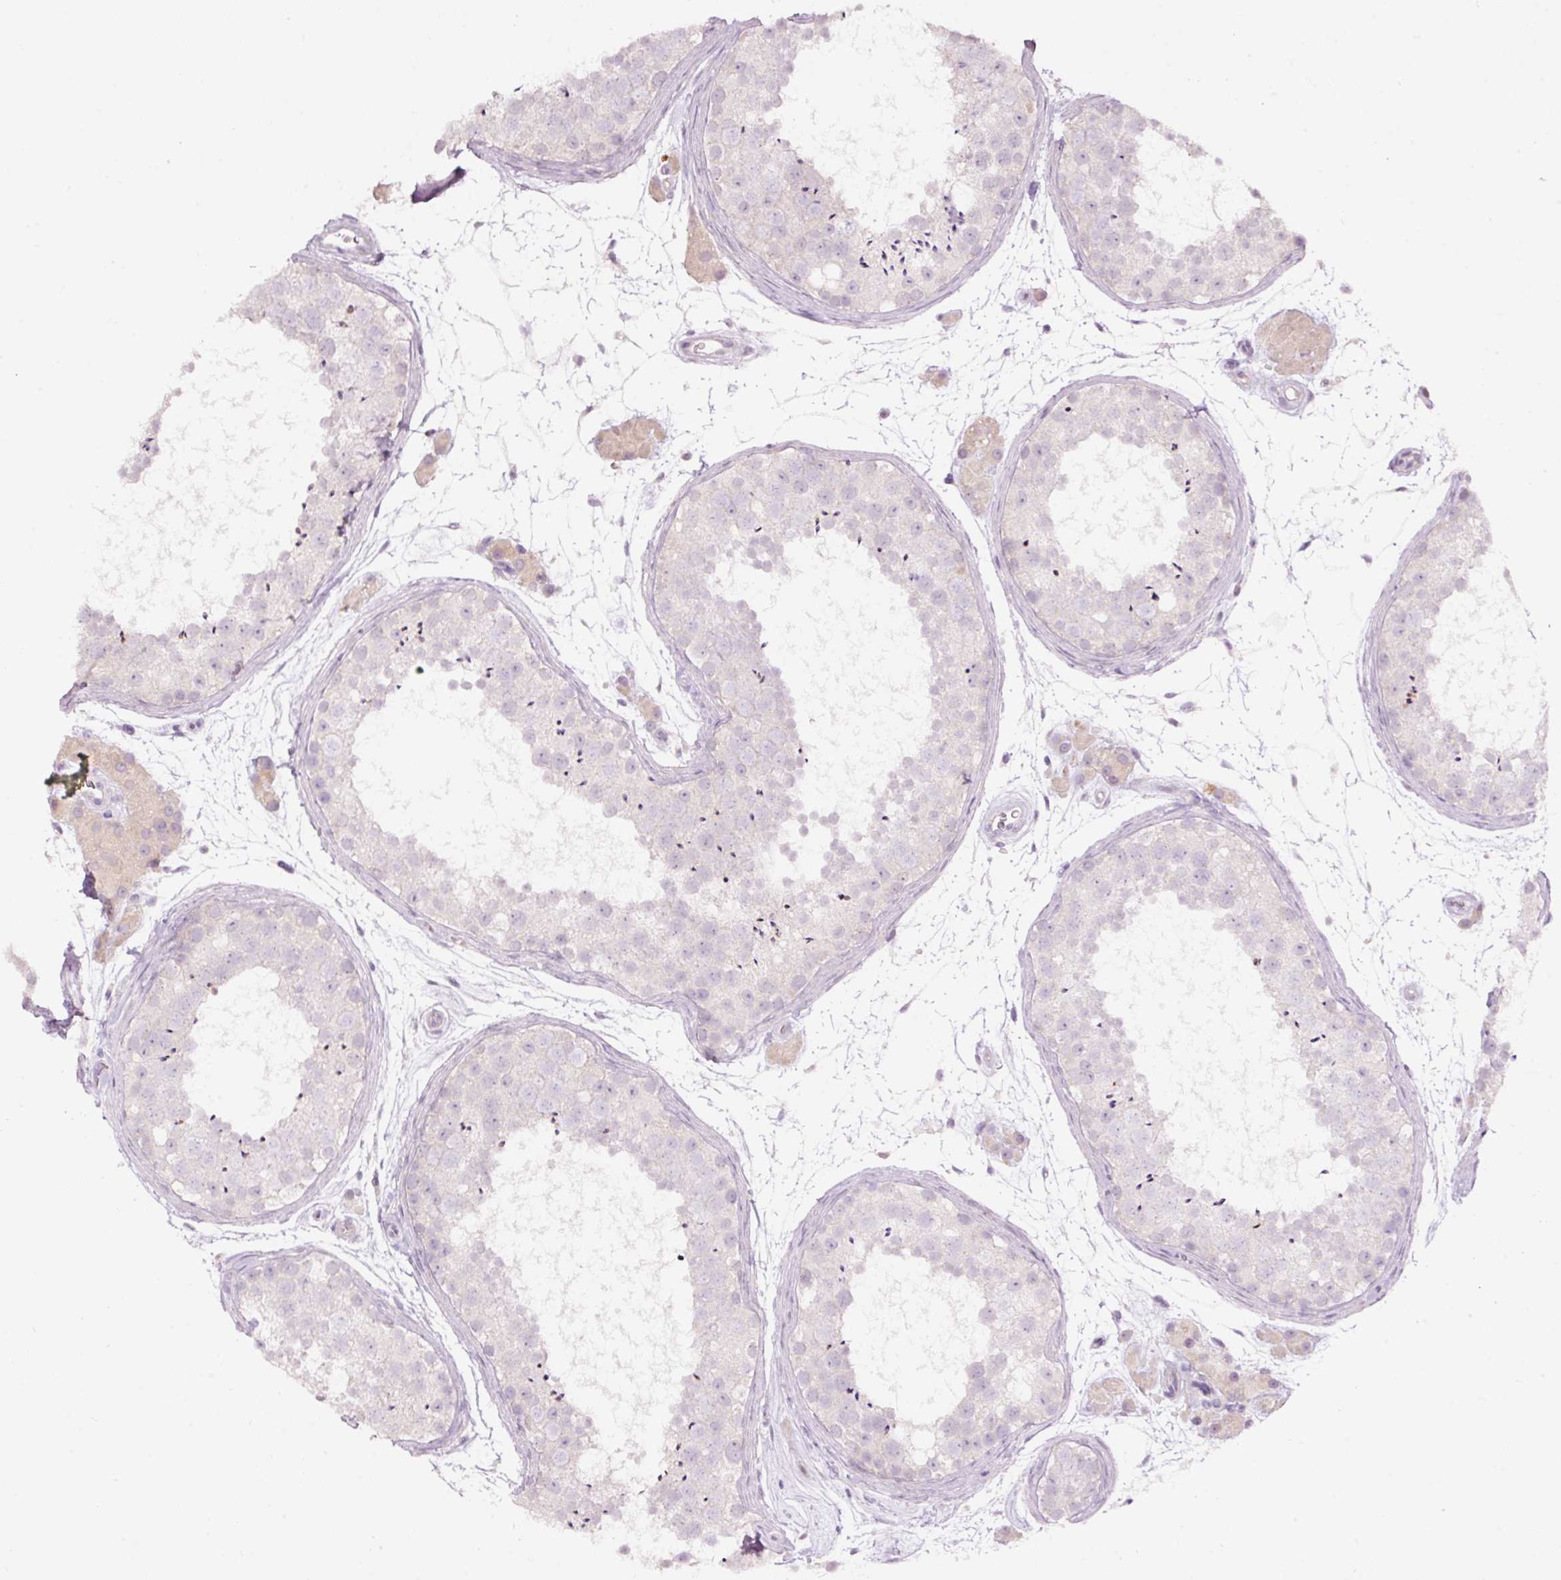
{"staining": {"intensity": "negative", "quantity": "none", "location": "none"}, "tissue": "testis", "cell_type": "Cells in seminiferous ducts", "image_type": "normal", "snomed": [{"axis": "morphology", "description": "Normal tissue, NOS"}, {"axis": "topography", "description": "Testis"}], "caption": "Immunohistochemical staining of normal testis exhibits no significant expression in cells in seminiferous ducts.", "gene": "RSPO2", "patient": {"sex": "male", "age": 41}}